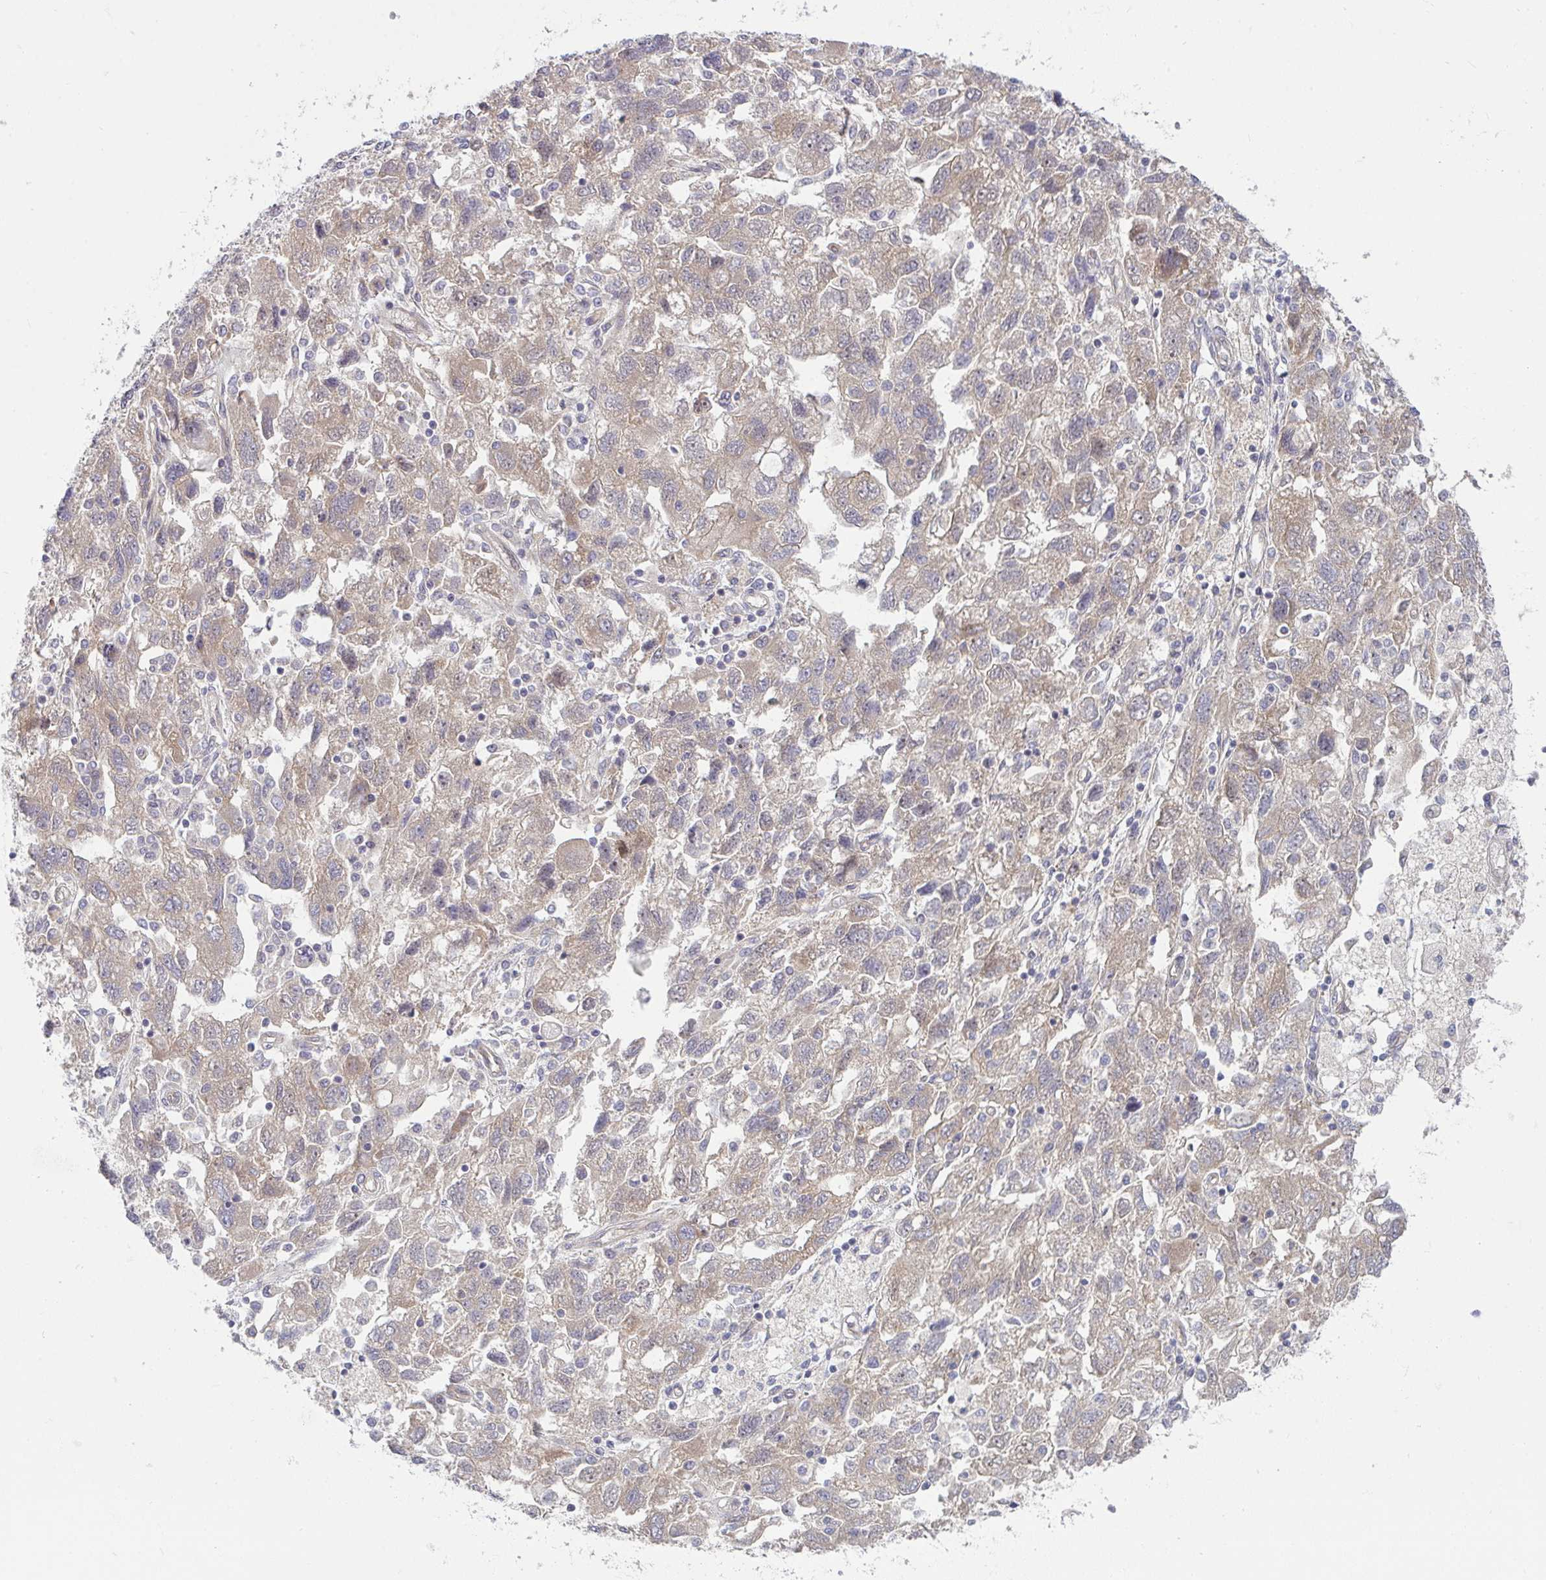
{"staining": {"intensity": "weak", "quantity": ">75%", "location": "cytoplasmic/membranous"}, "tissue": "ovarian cancer", "cell_type": "Tumor cells", "image_type": "cancer", "snomed": [{"axis": "morphology", "description": "Carcinoma, NOS"}, {"axis": "morphology", "description": "Cystadenocarcinoma, serous, NOS"}, {"axis": "topography", "description": "Ovary"}], "caption": "A micrograph showing weak cytoplasmic/membranous expression in approximately >75% of tumor cells in carcinoma (ovarian), as visualized by brown immunohistochemical staining.", "gene": "CASP9", "patient": {"sex": "female", "age": 69}}